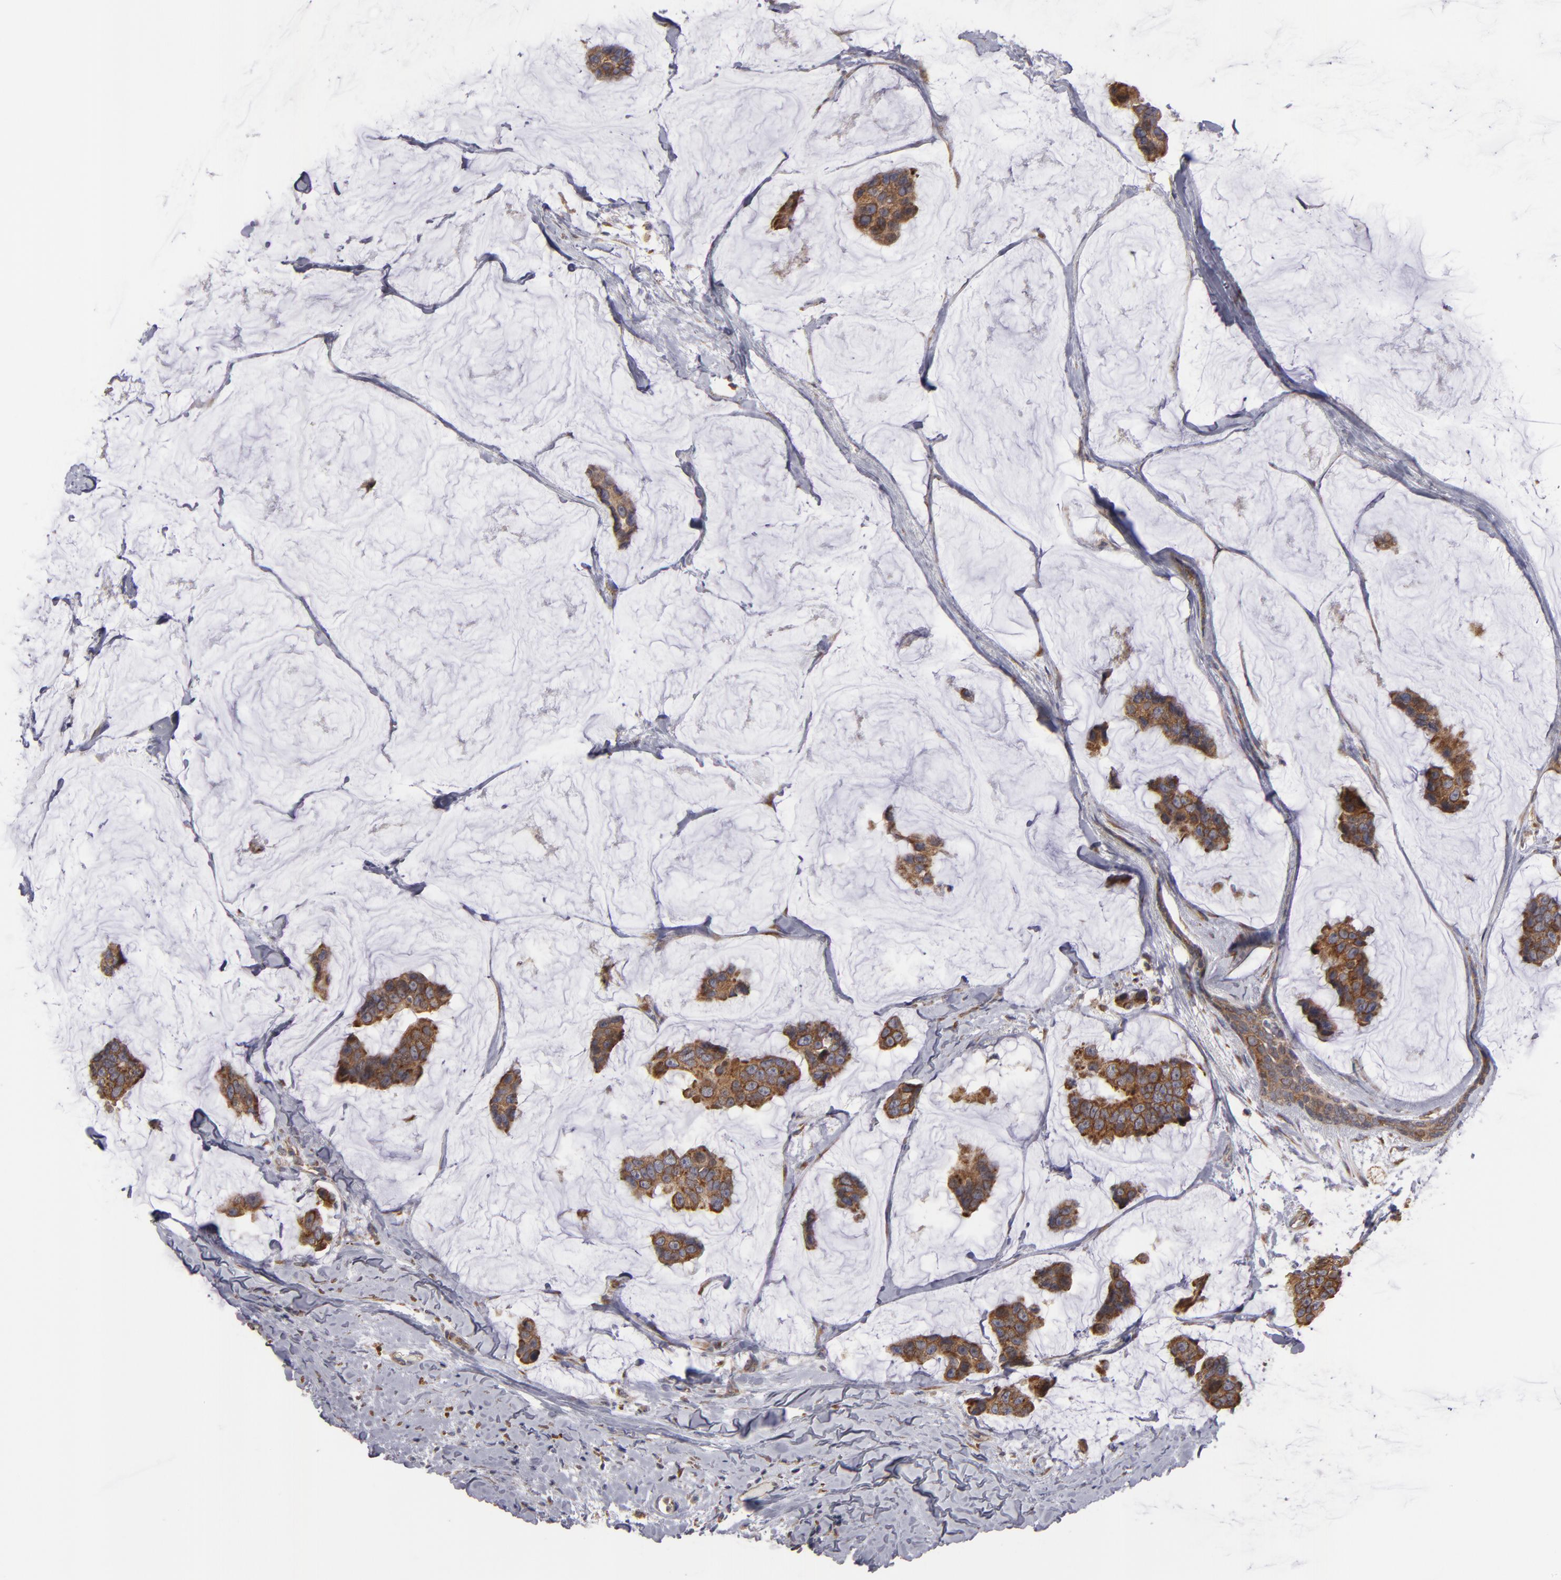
{"staining": {"intensity": "moderate", "quantity": ">75%", "location": "cytoplasmic/membranous"}, "tissue": "breast cancer", "cell_type": "Tumor cells", "image_type": "cancer", "snomed": [{"axis": "morphology", "description": "Normal tissue, NOS"}, {"axis": "morphology", "description": "Duct carcinoma"}, {"axis": "topography", "description": "Breast"}], "caption": "Immunohistochemical staining of intraductal carcinoma (breast) exhibits moderate cytoplasmic/membranous protein expression in about >75% of tumor cells.", "gene": "SND1", "patient": {"sex": "female", "age": 50}}